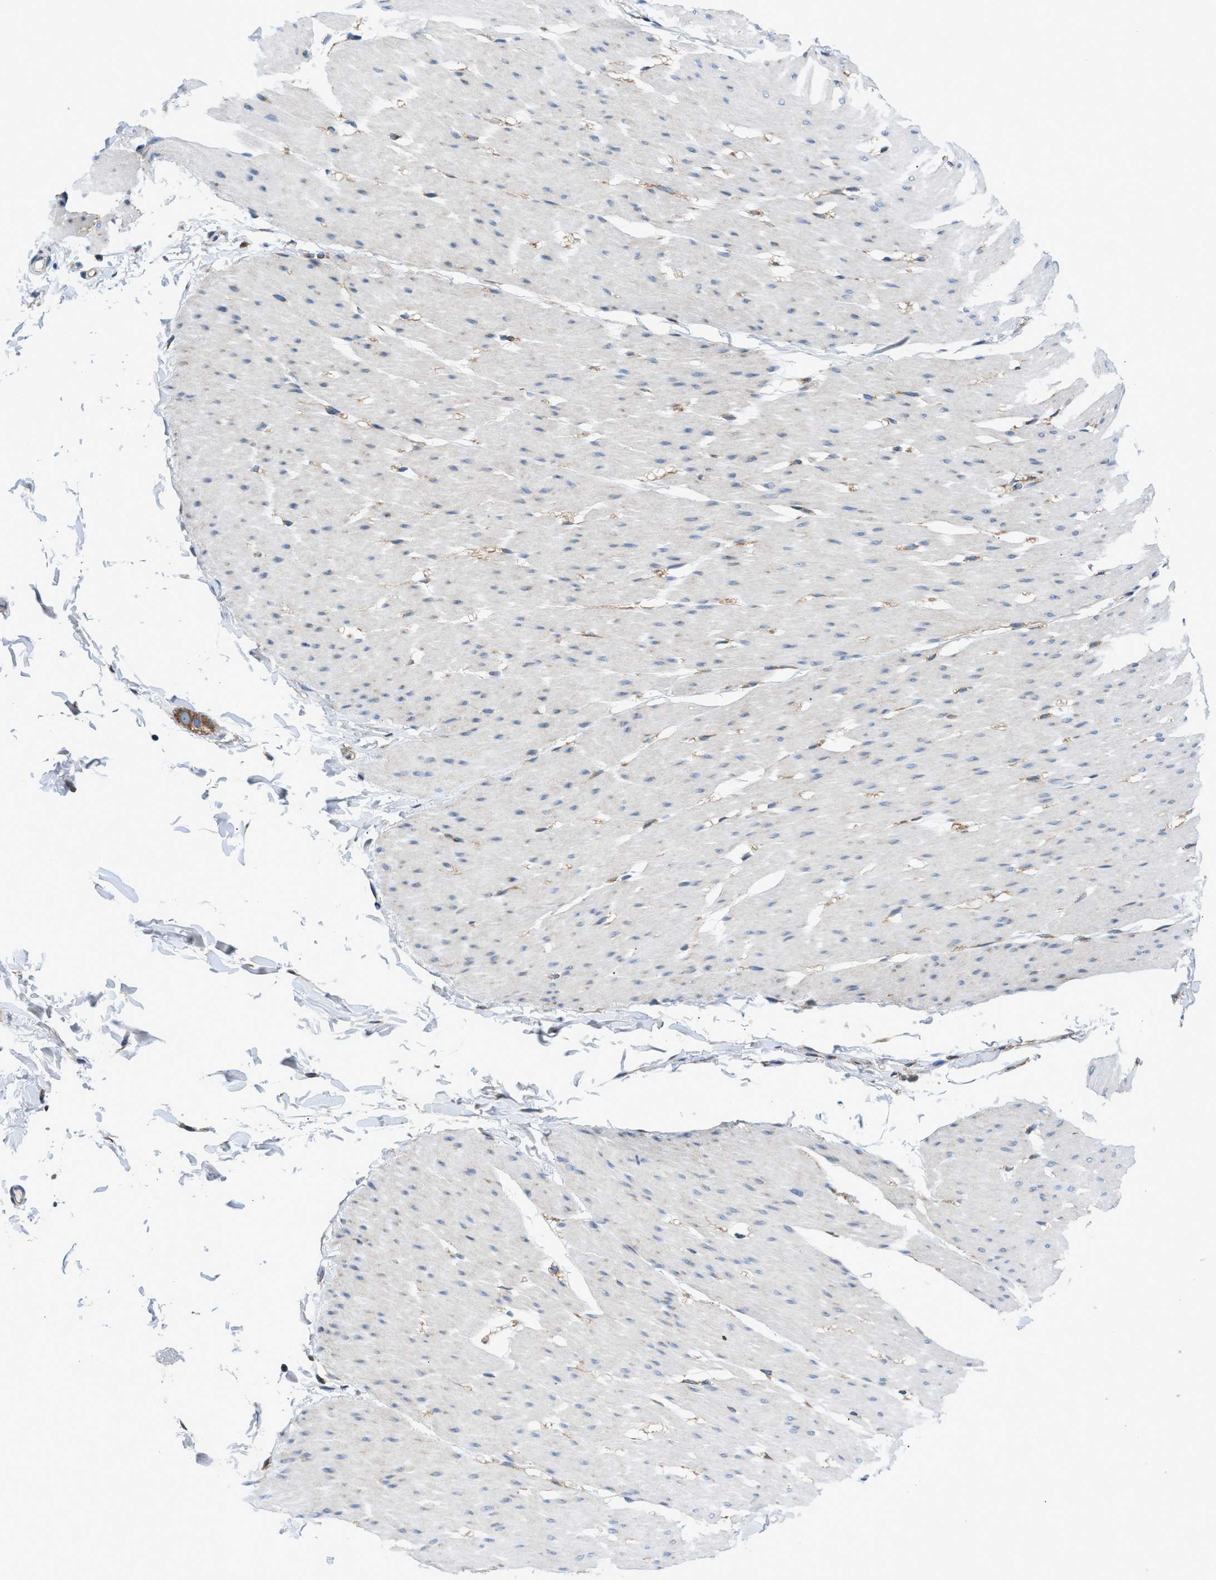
{"staining": {"intensity": "weak", "quantity": "<25%", "location": "cytoplasmic/membranous"}, "tissue": "smooth muscle", "cell_type": "Smooth muscle cells", "image_type": "normal", "snomed": [{"axis": "morphology", "description": "Normal tissue, NOS"}, {"axis": "topography", "description": "Smooth muscle"}, {"axis": "topography", "description": "Colon"}], "caption": "High power microscopy photomicrograph of an immunohistochemistry (IHC) image of benign smooth muscle, revealing no significant expression in smooth muscle cells.", "gene": "DMAC1", "patient": {"sex": "male", "age": 67}}